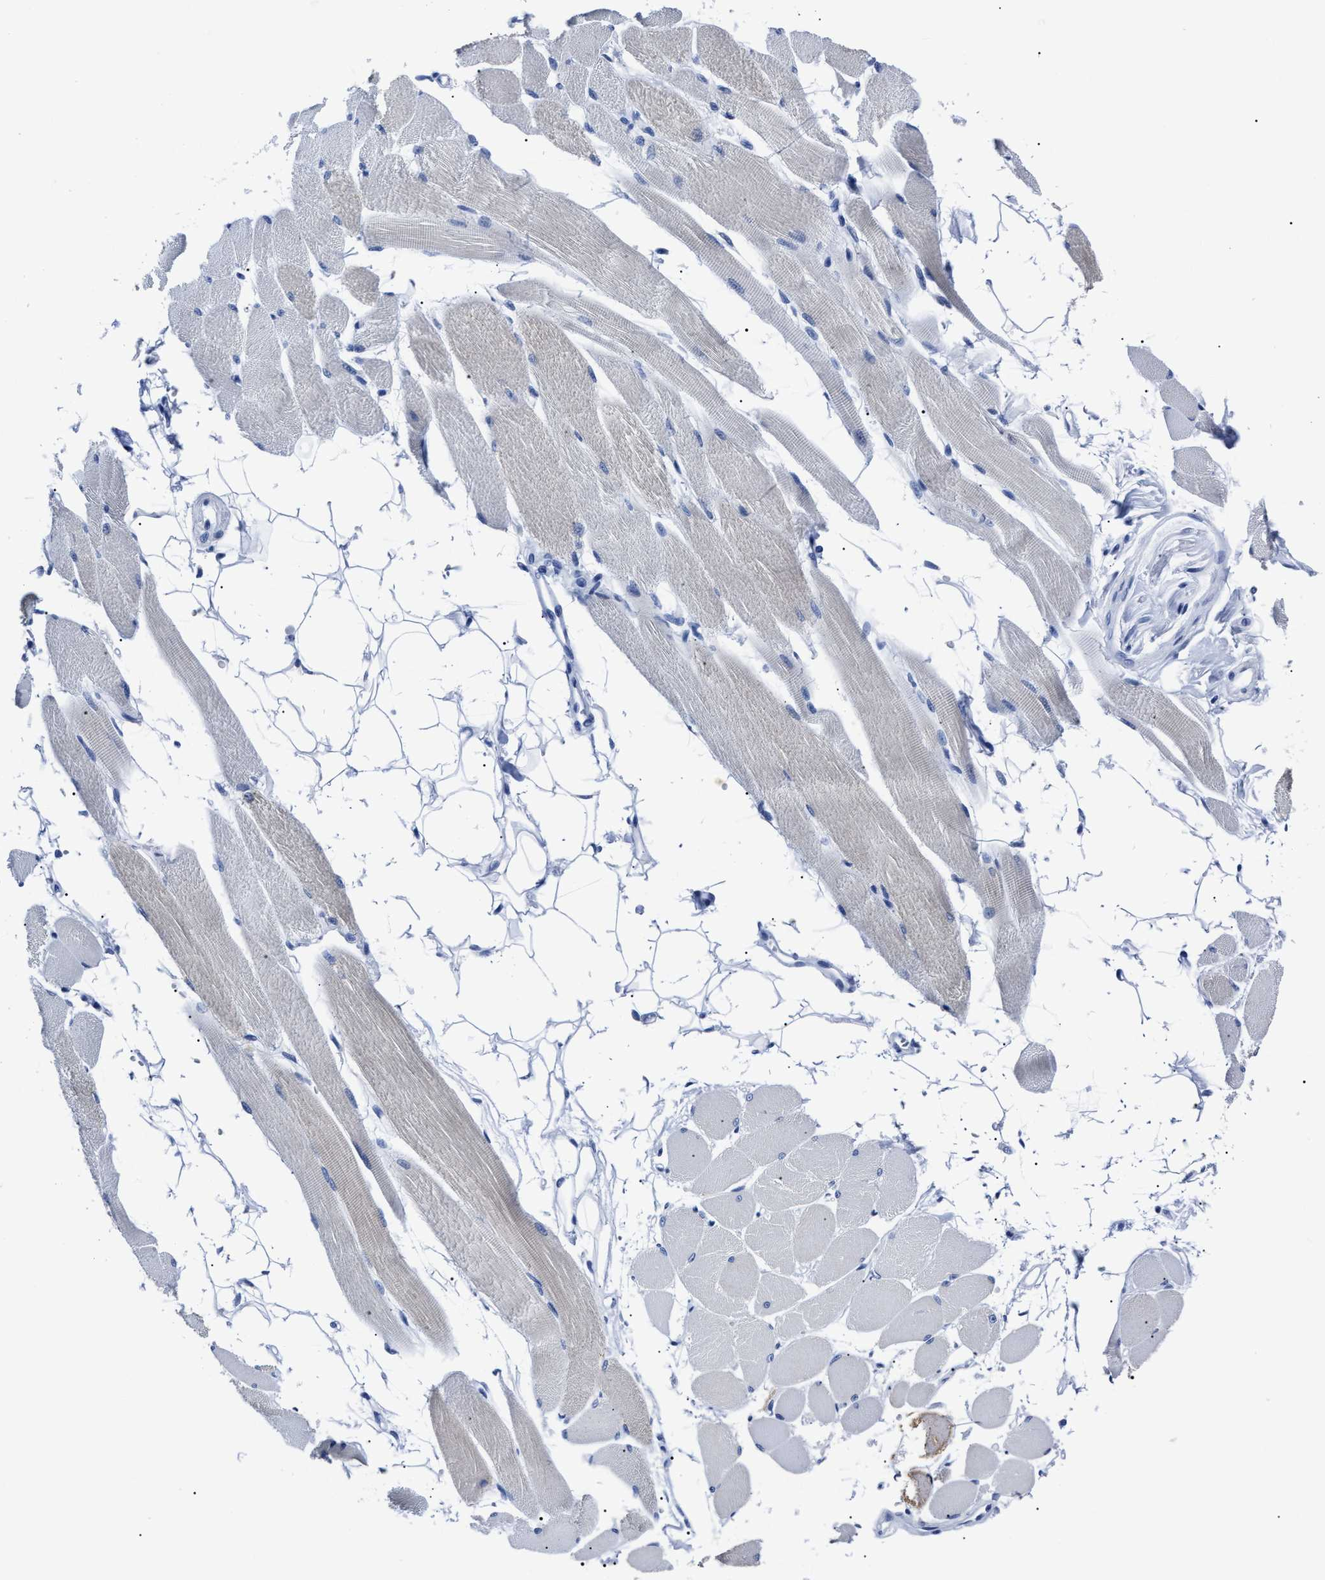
{"staining": {"intensity": "negative", "quantity": "none", "location": "none"}, "tissue": "skeletal muscle", "cell_type": "Myocytes", "image_type": "normal", "snomed": [{"axis": "morphology", "description": "Normal tissue, NOS"}, {"axis": "topography", "description": "Skeletal muscle"}, {"axis": "topography", "description": "Peripheral nerve tissue"}], "caption": "Immunohistochemical staining of unremarkable skeletal muscle demonstrates no significant expression in myocytes. (DAB IHC, high magnification).", "gene": "ALPG", "patient": {"sex": "female", "age": 84}}